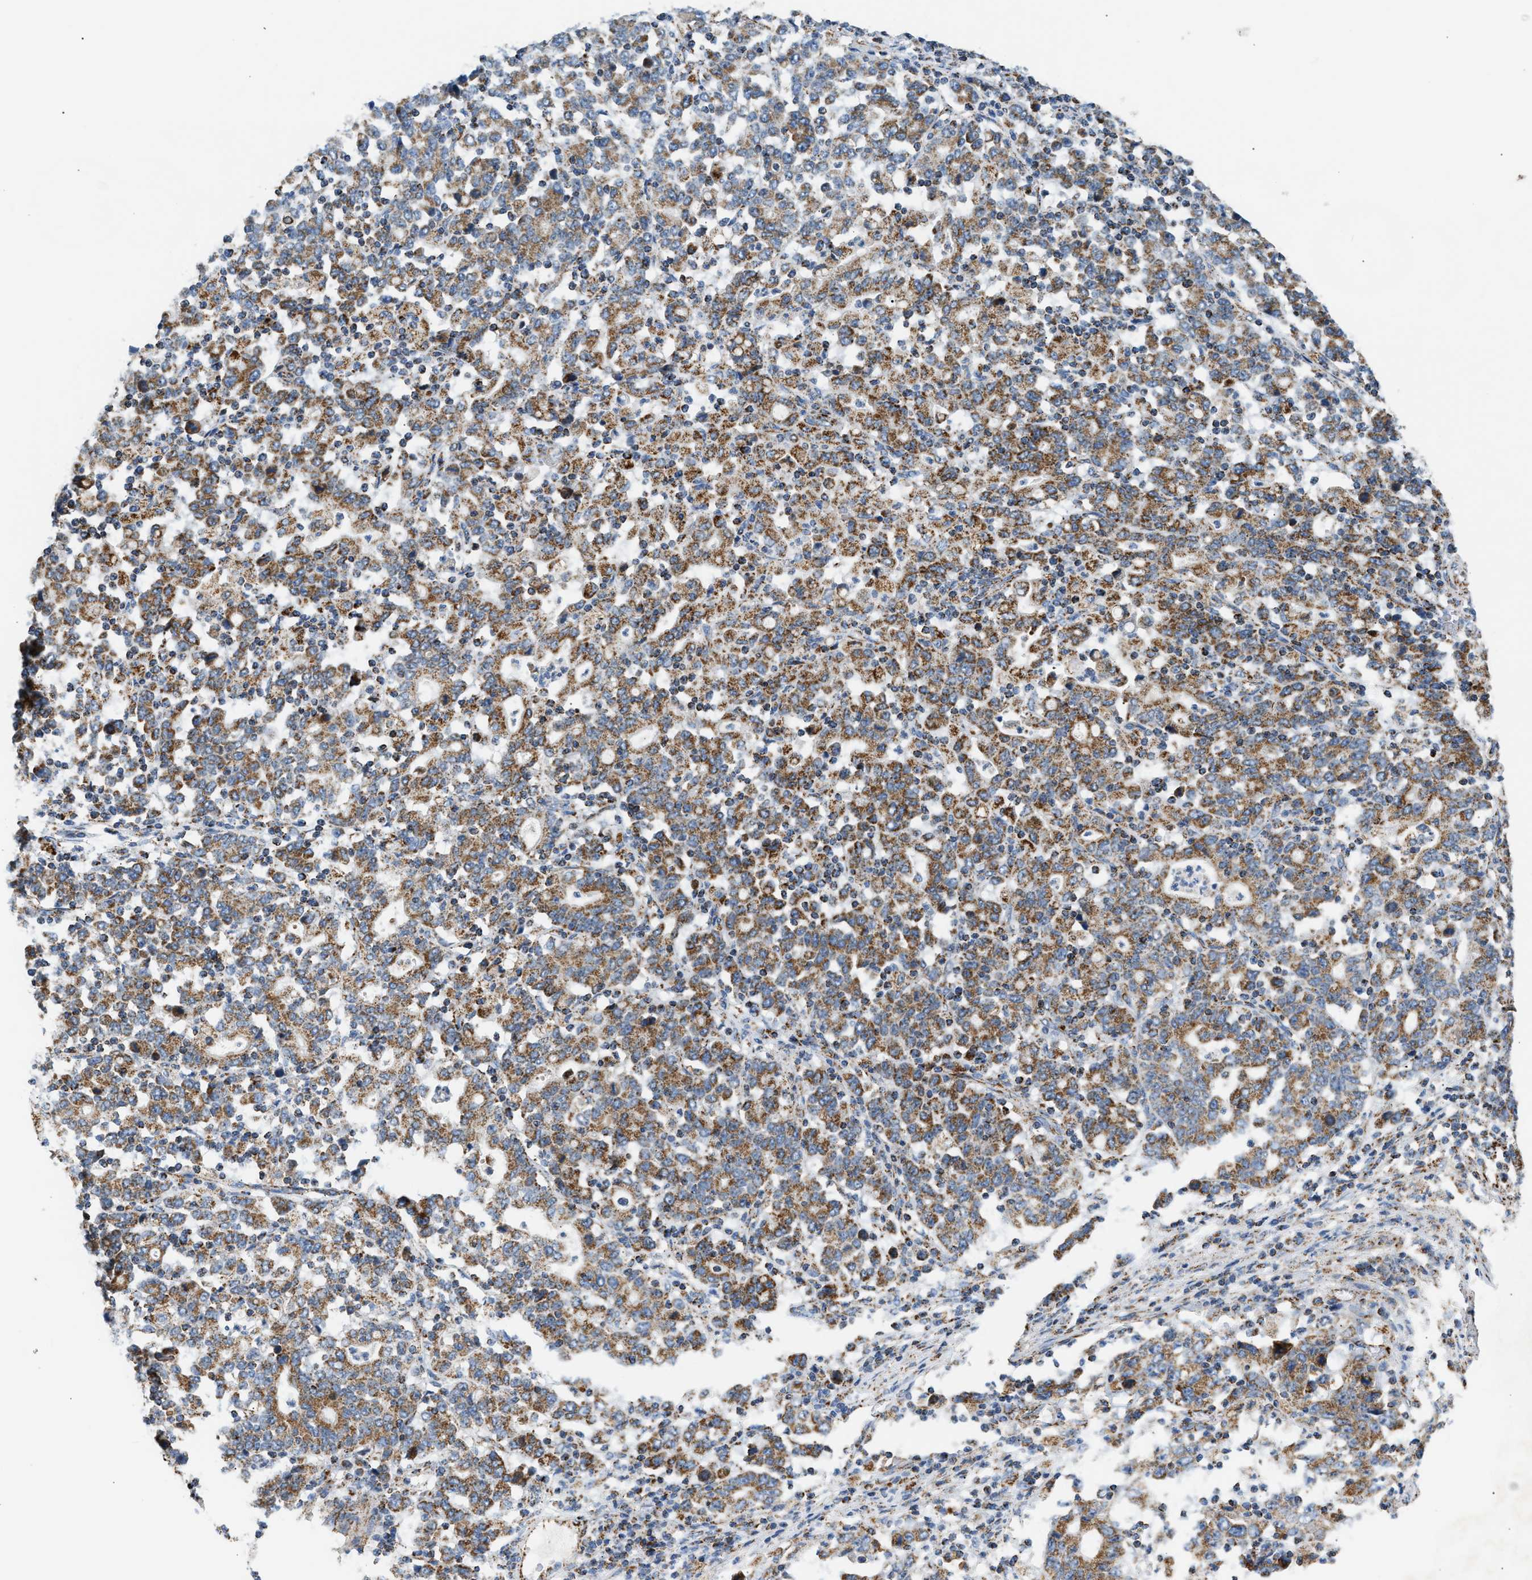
{"staining": {"intensity": "moderate", "quantity": ">75%", "location": "cytoplasmic/membranous"}, "tissue": "stomach cancer", "cell_type": "Tumor cells", "image_type": "cancer", "snomed": [{"axis": "morphology", "description": "Adenocarcinoma, NOS"}, {"axis": "topography", "description": "Stomach, upper"}], "caption": "Immunohistochemical staining of human stomach cancer (adenocarcinoma) demonstrates moderate cytoplasmic/membranous protein expression in about >75% of tumor cells.", "gene": "OGDH", "patient": {"sex": "male", "age": 69}}